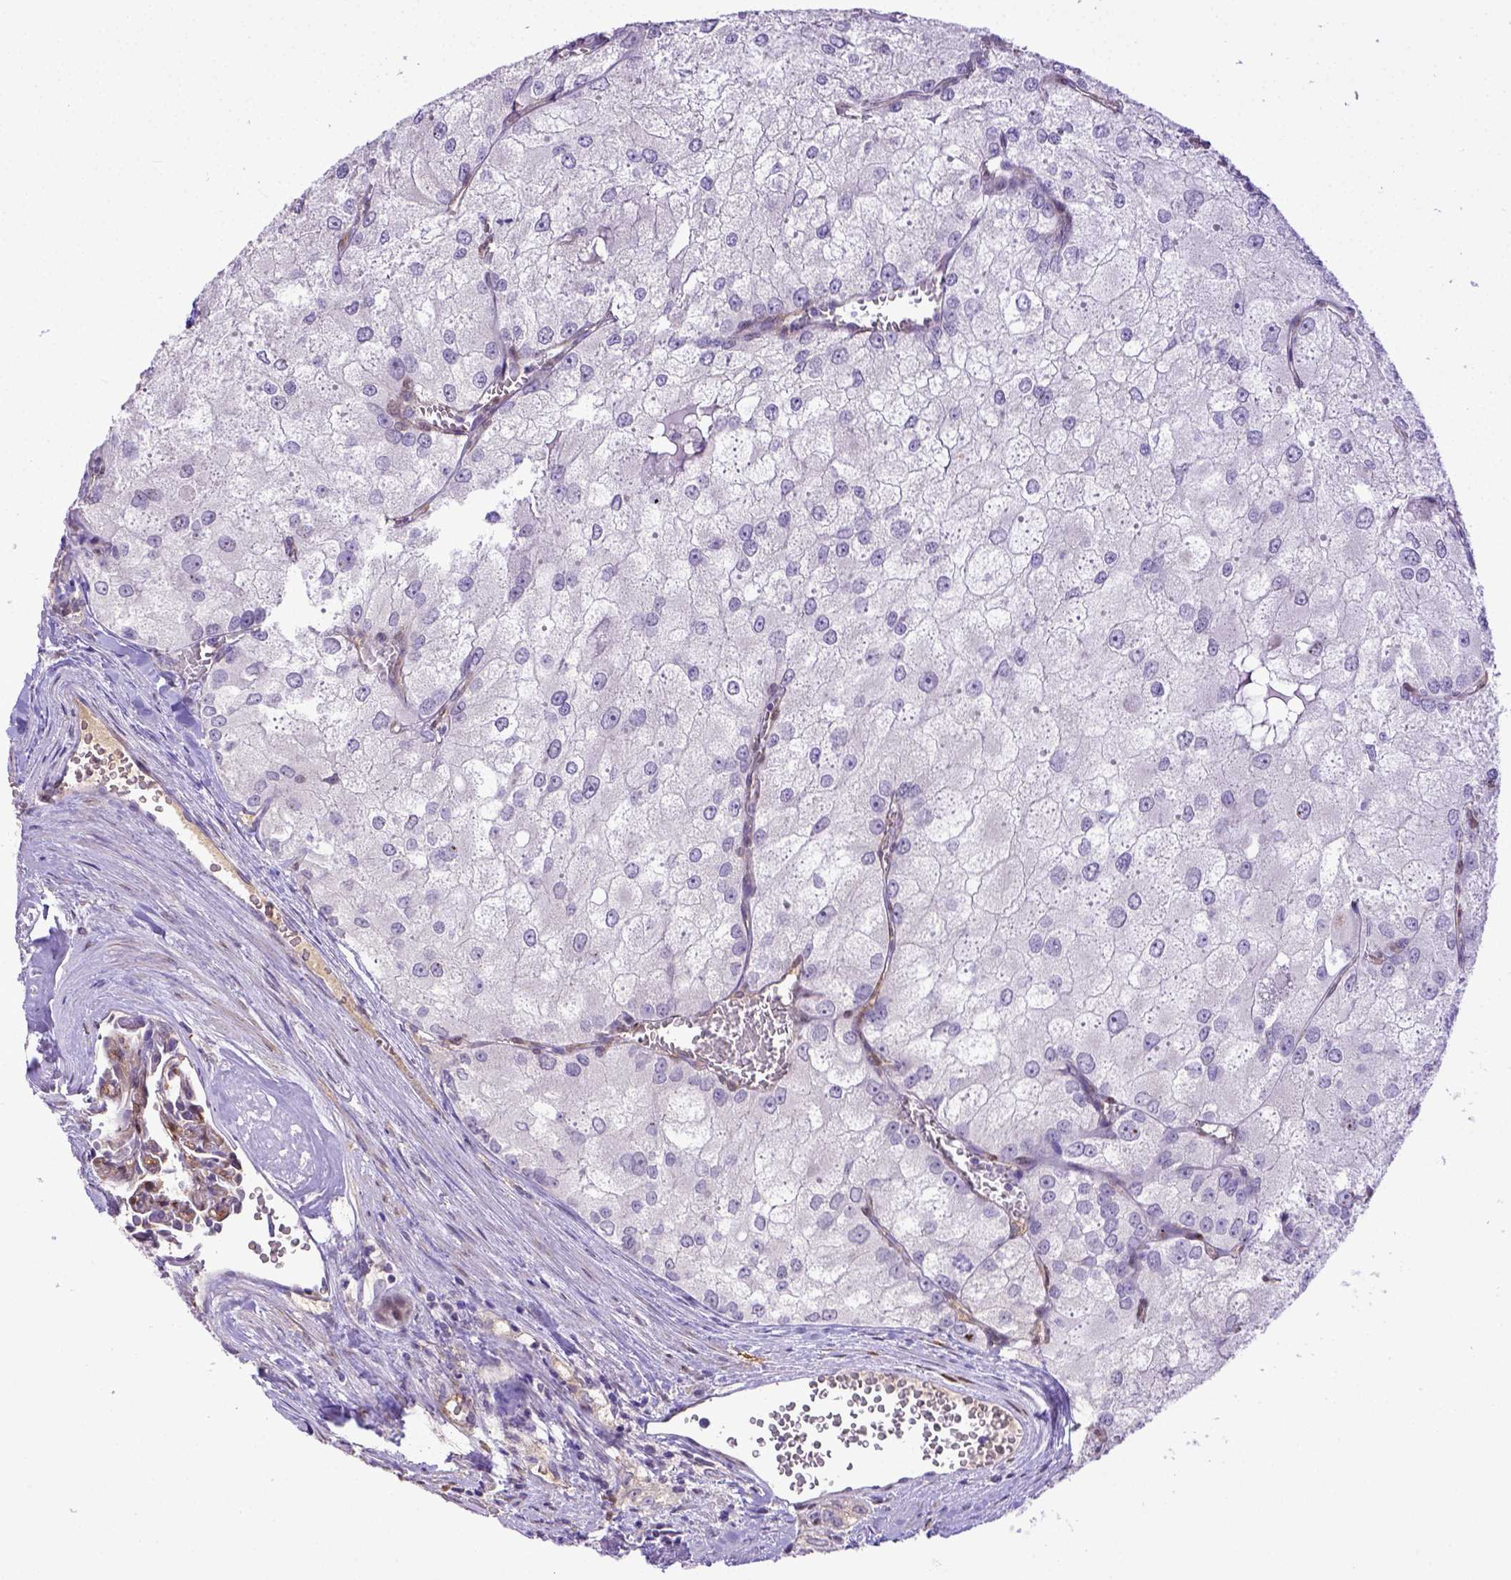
{"staining": {"intensity": "negative", "quantity": "none", "location": "none"}, "tissue": "renal cancer", "cell_type": "Tumor cells", "image_type": "cancer", "snomed": [{"axis": "morphology", "description": "Adenocarcinoma, NOS"}, {"axis": "topography", "description": "Kidney"}], "caption": "Immunohistochemistry (IHC) photomicrograph of renal cancer (adenocarcinoma) stained for a protein (brown), which reveals no expression in tumor cells.", "gene": "BTN1A1", "patient": {"sex": "female", "age": 70}}